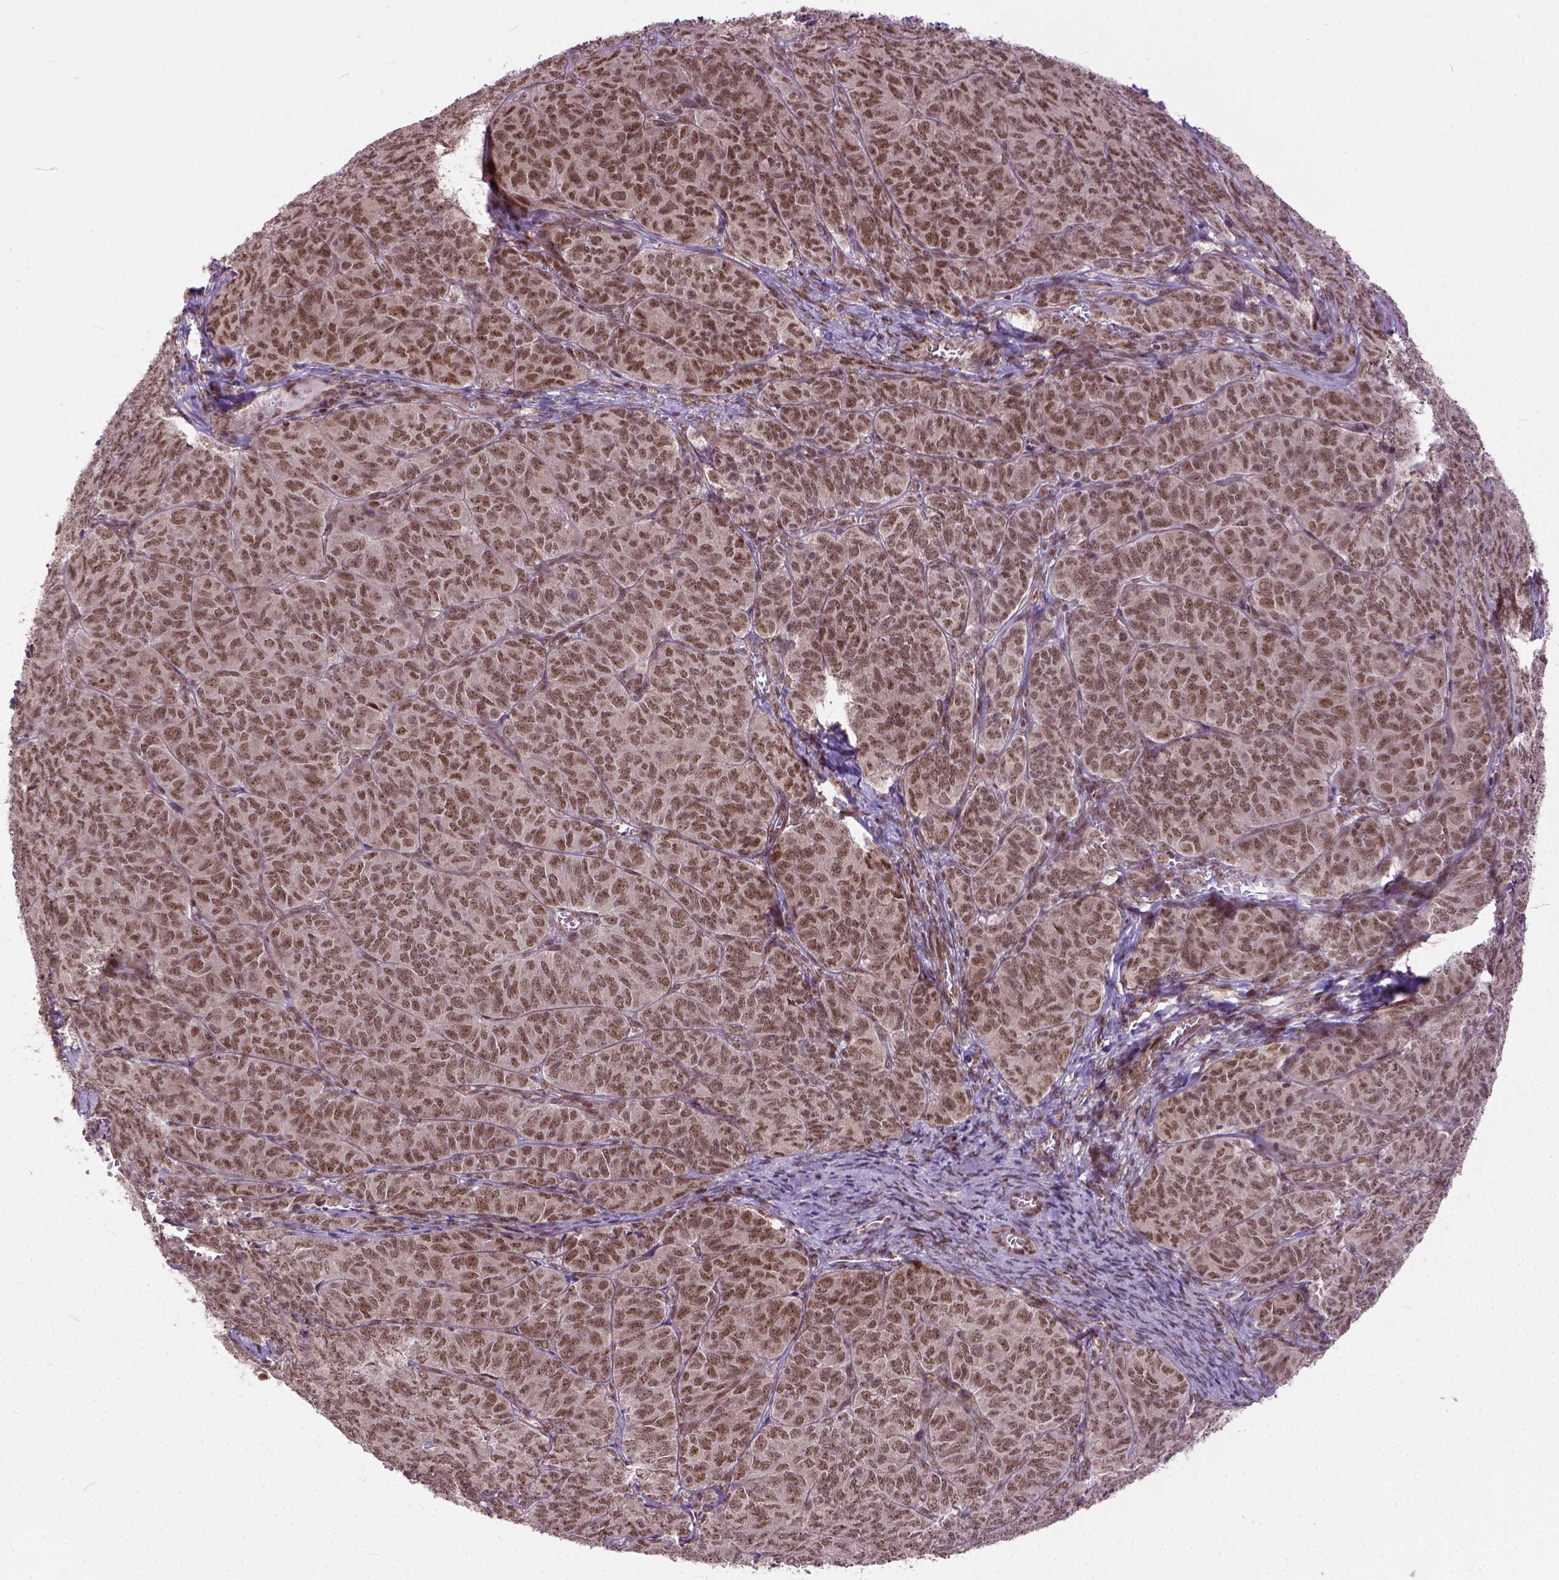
{"staining": {"intensity": "moderate", "quantity": ">75%", "location": "nuclear"}, "tissue": "ovarian cancer", "cell_type": "Tumor cells", "image_type": "cancer", "snomed": [{"axis": "morphology", "description": "Carcinoma, endometroid"}, {"axis": "topography", "description": "Ovary"}], "caption": "Protein staining by immunohistochemistry displays moderate nuclear staining in approximately >75% of tumor cells in ovarian cancer.", "gene": "ZNF630", "patient": {"sex": "female", "age": 80}}